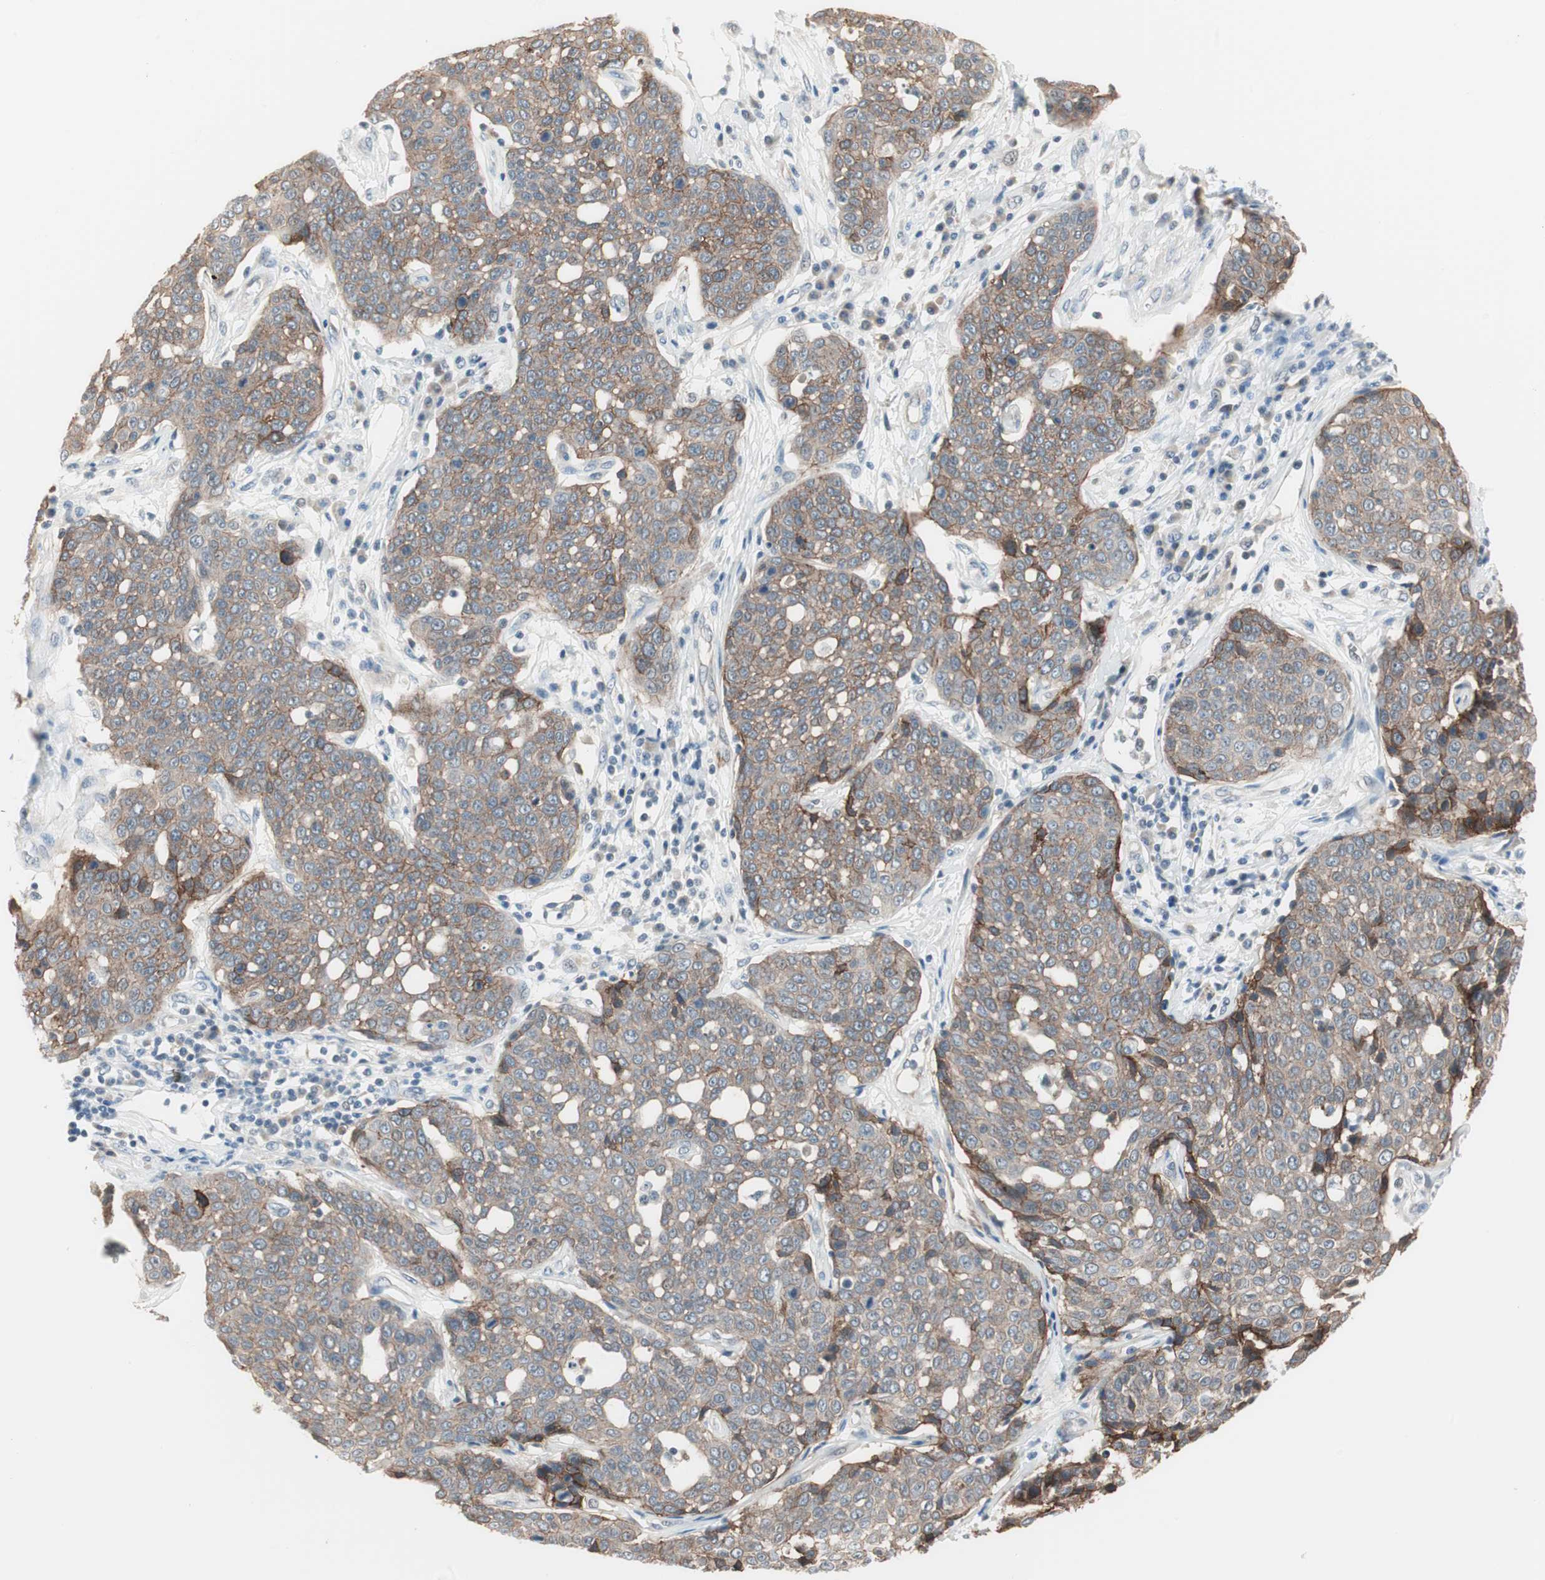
{"staining": {"intensity": "weak", "quantity": ">75%", "location": "cytoplasmic/membranous"}, "tissue": "cervical cancer", "cell_type": "Tumor cells", "image_type": "cancer", "snomed": [{"axis": "morphology", "description": "Squamous cell carcinoma, NOS"}, {"axis": "topography", "description": "Cervix"}], "caption": "The histopathology image demonstrates a brown stain indicating the presence of a protein in the cytoplasmic/membranous of tumor cells in cervical cancer (squamous cell carcinoma).", "gene": "ITGB4", "patient": {"sex": "female", "age": 34}}